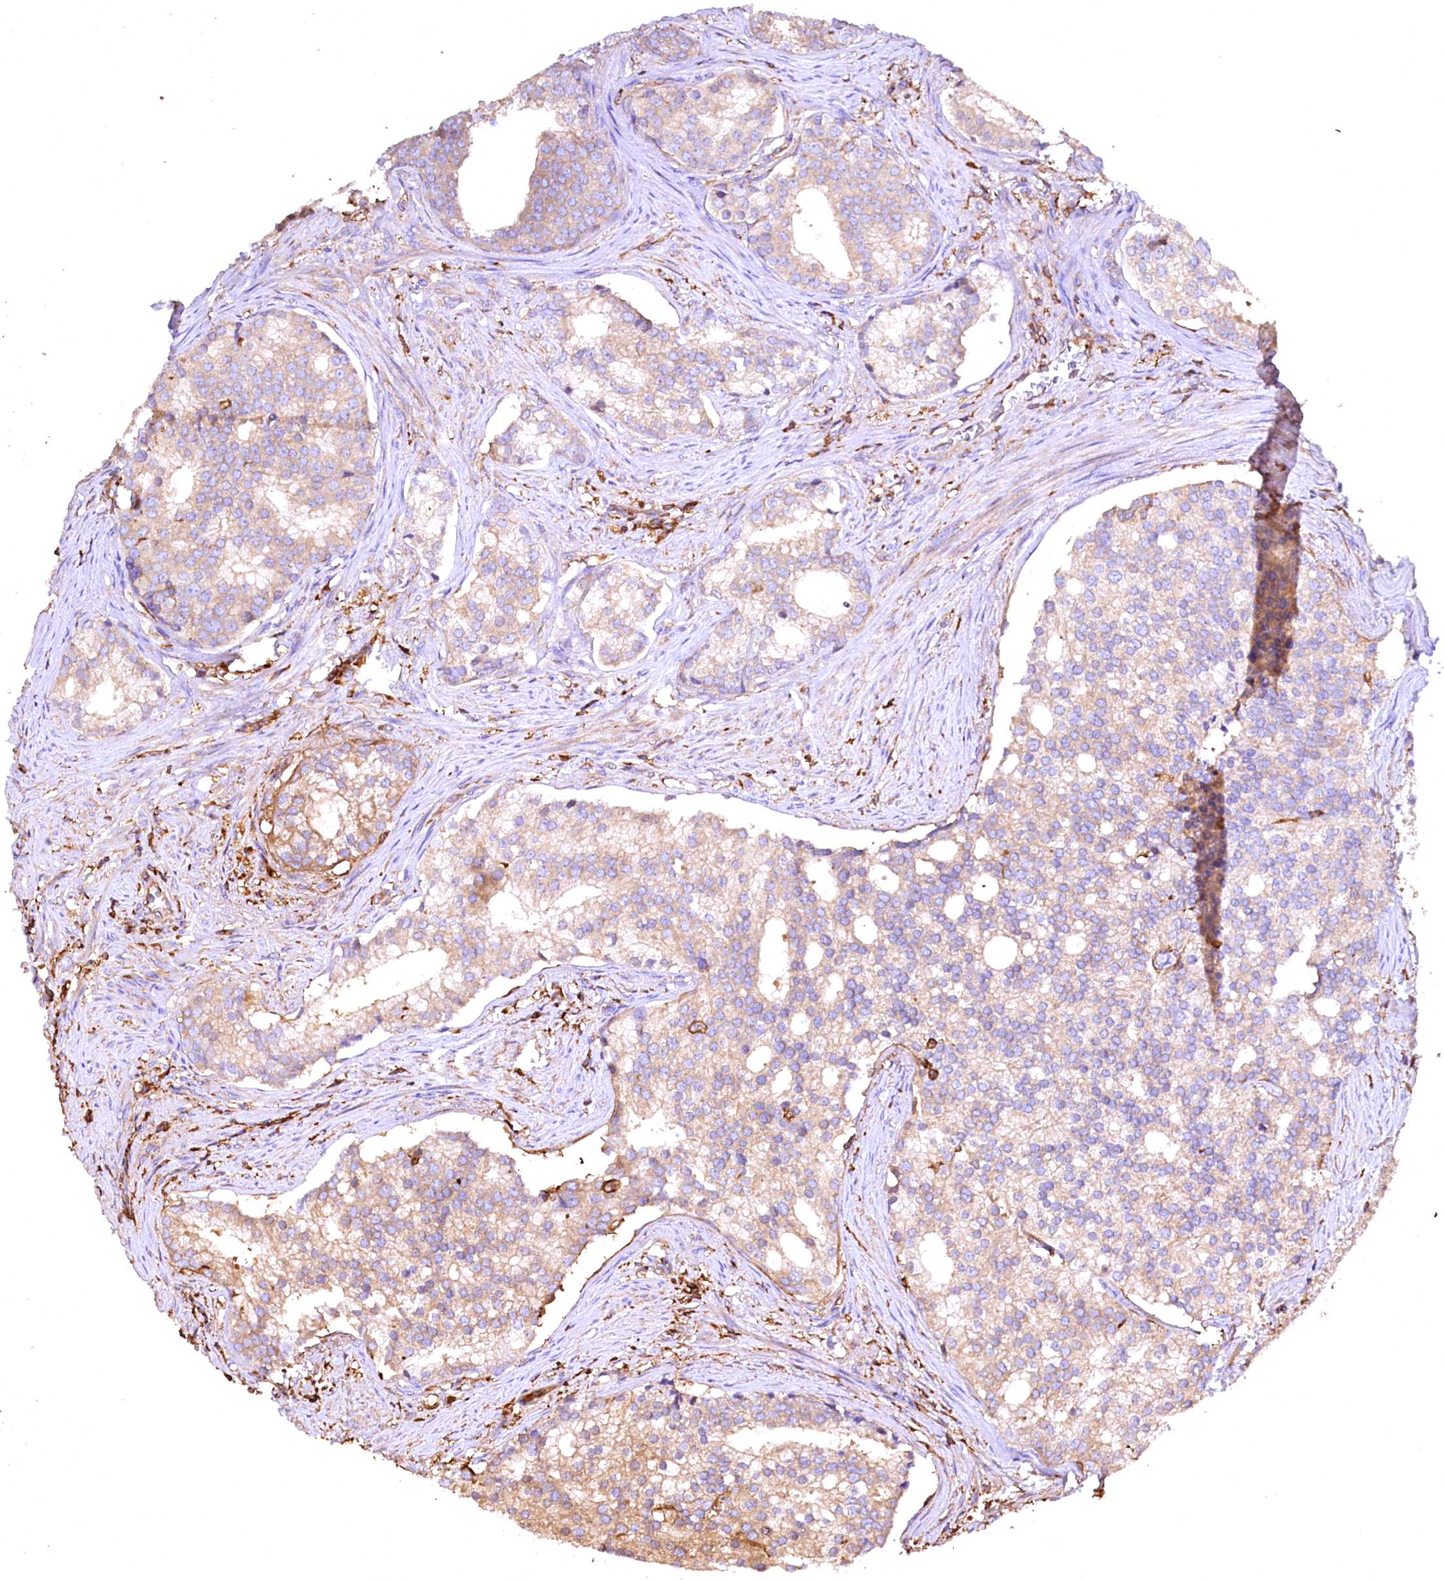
{"staining": {"intensity": "moderate", "quantity": "25%-75%", "location": "cytoplasmic/membranous"}, "tissue": "prostate cancer", "cell_type": "Tumor cells", "image_type": "cancer", "snomed": [{"axis": "morphology", "description": "Adenocarcinoma, Low grade"}, {"axis": "topography", "description": "Prostate"}], "caption": "Immunohistochemistry (IHC) micrograph of prostate low-grade adenocarcinoma stained for a protein (brown), which shows medium levels of moderate cytoplasmic/membranous positivity in approximately 25%-75% of tumor cells.", "gene": "RARS2", "patient": {"sex": "male", "age": 71}}